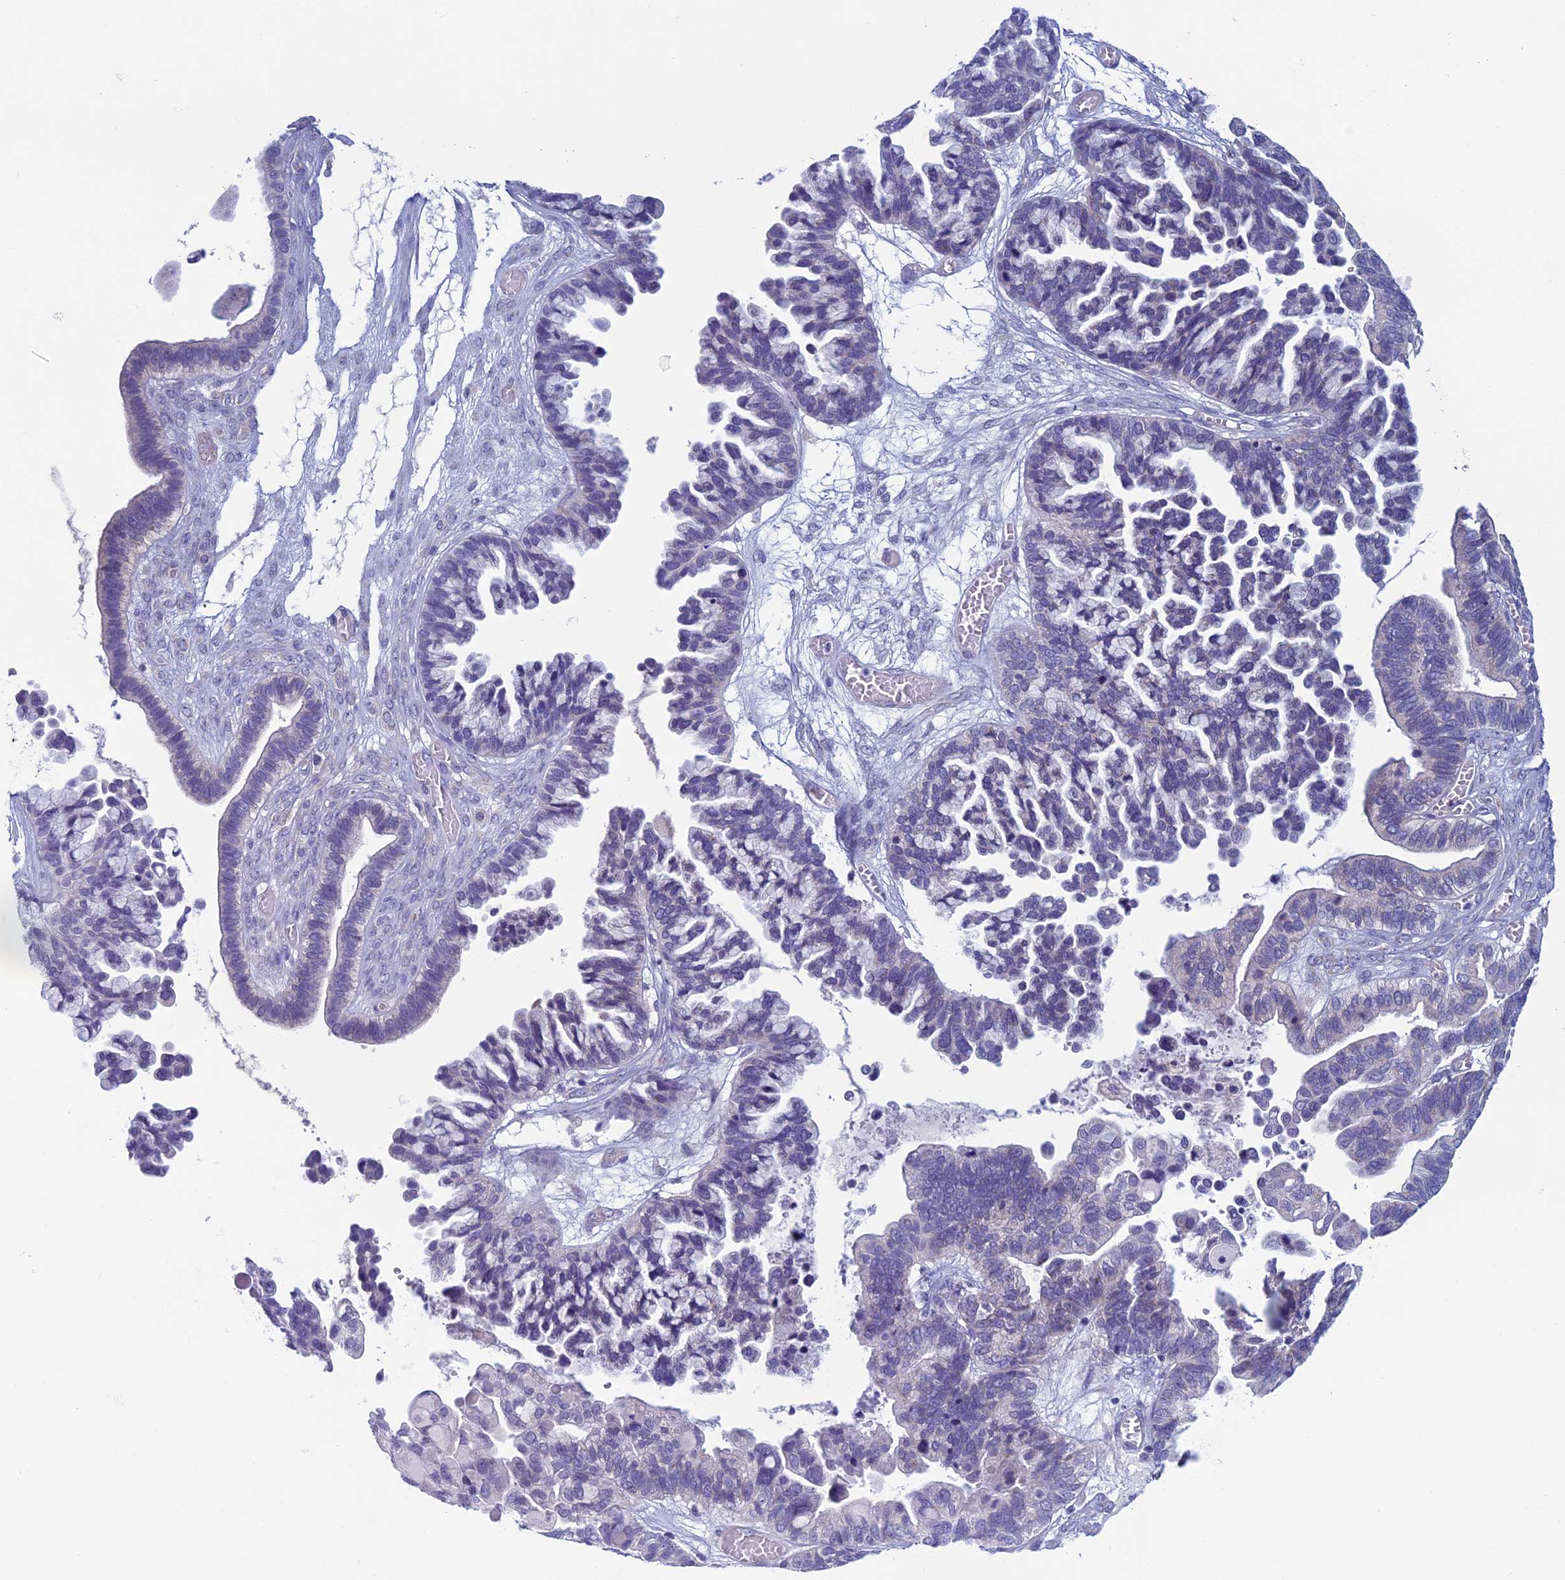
{"staining": {"intensity": "negative", "quantity": "none", "location": "none"}, "tissue": "ovarian cancer", "cell_type": "Tumor cells", "image_type": "cancer", "snomed": [{"axis": "morphology", "description": "Cystadenocarcinoma, serous, NOS"}, {"axis": "topography", "description": "Ovary"}], "caption": "Immunohistochemistry (IHC) of human ovarian serous cystadenocarcinoma exhibits no expression in tumor cells. The staining is performed using DAB (3,3'-diaminobenzidine) brown chromogen with nuclei counter-stained in using hematoxylin.", "gene": "MFSD12", "patient": {"sex": "female", "age": 56}}